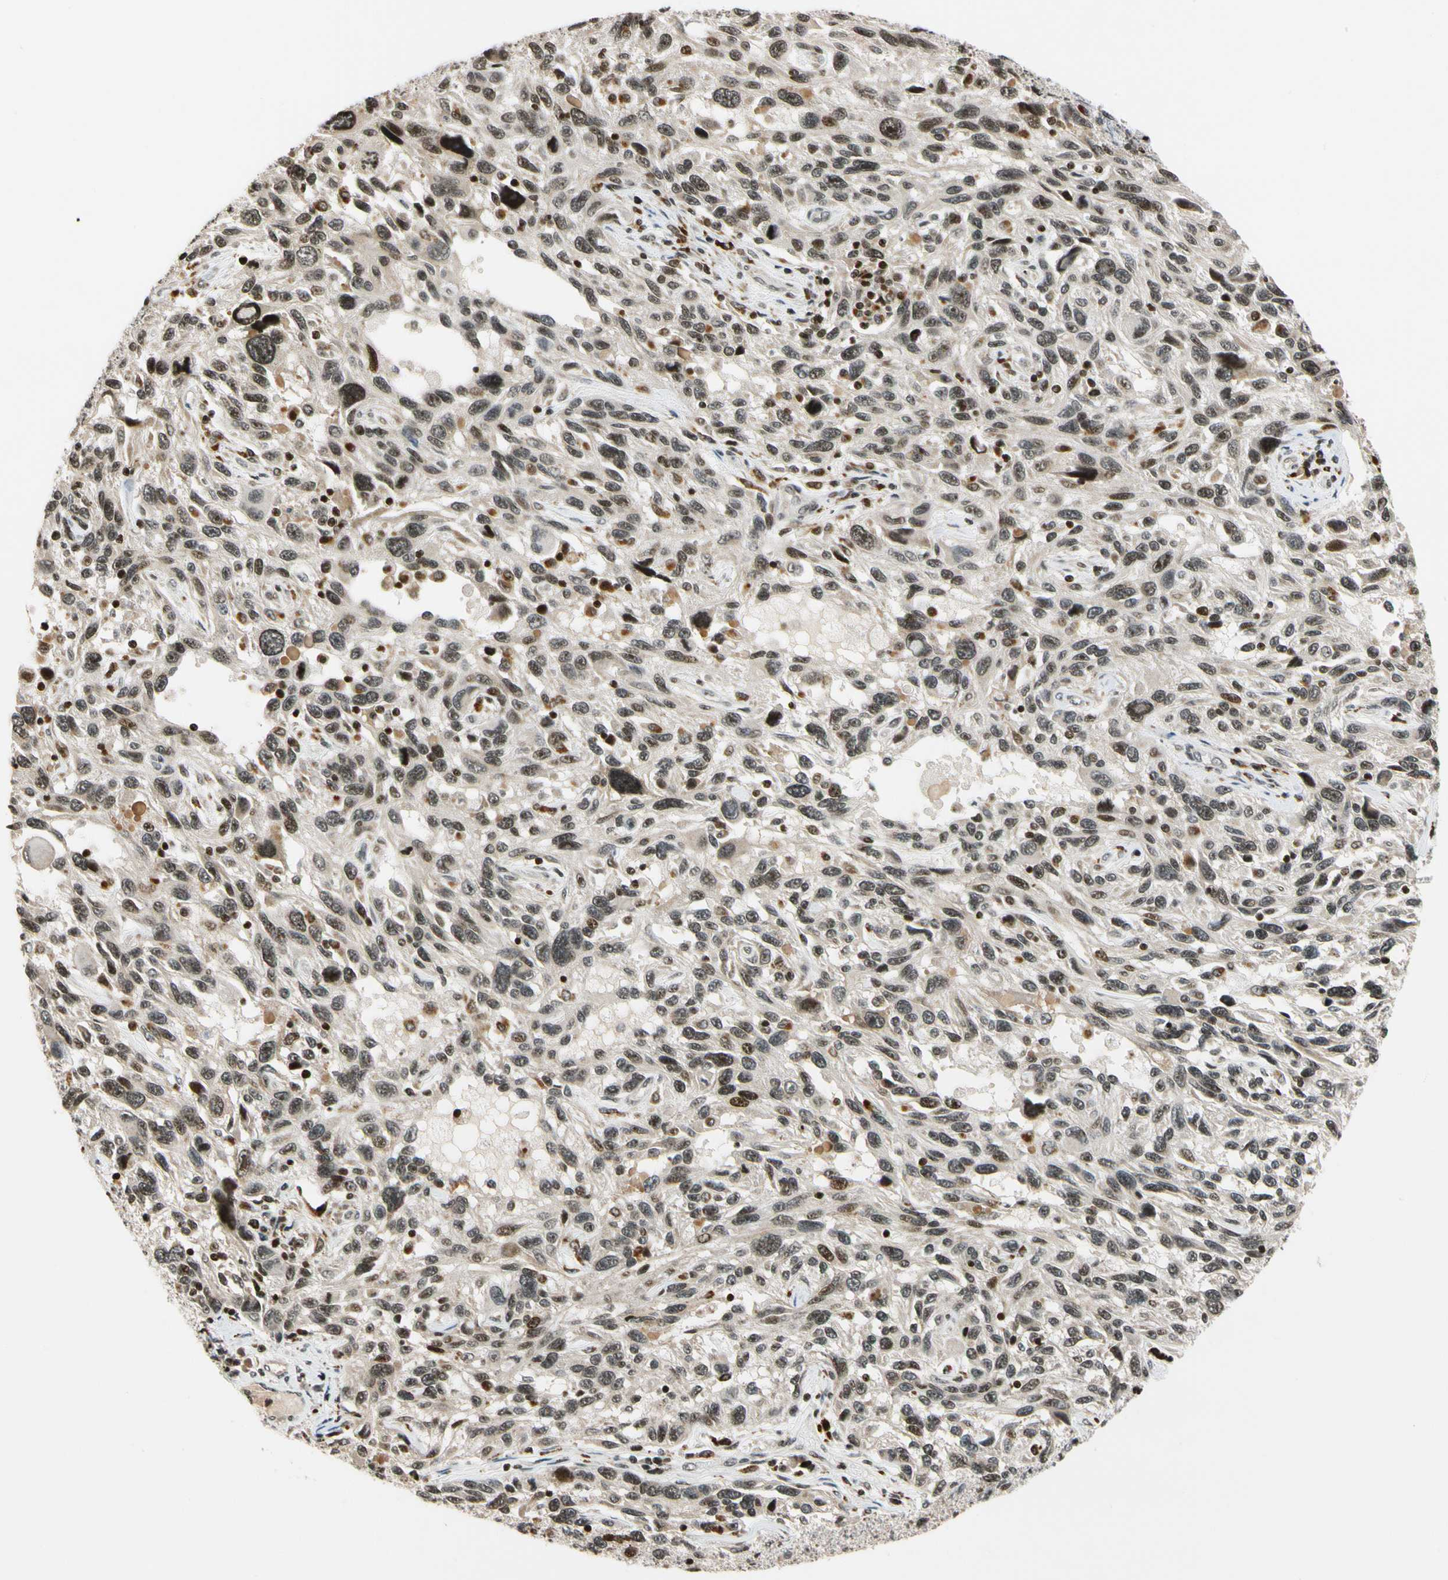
{"staining": {"intensity": "moderate", "quantity": ">75%", "location": "nuclear"}, "tissue": "melanoma", "cell_type": "Tumor cells", "image_type": "cancer", "snomed": [{"axis": "morphology", "description": "Malignant melanoma, NOS"}, {"axis": "topography", "description": "Skin"}], "caption": "The photomicrograph reveals immunohistochemical staining of melanoma. There is moderate nuclear expression is present in about >75% of tumor cells.", "gene": "CDK7", "patient": {"sex": "male", "age": 53}}